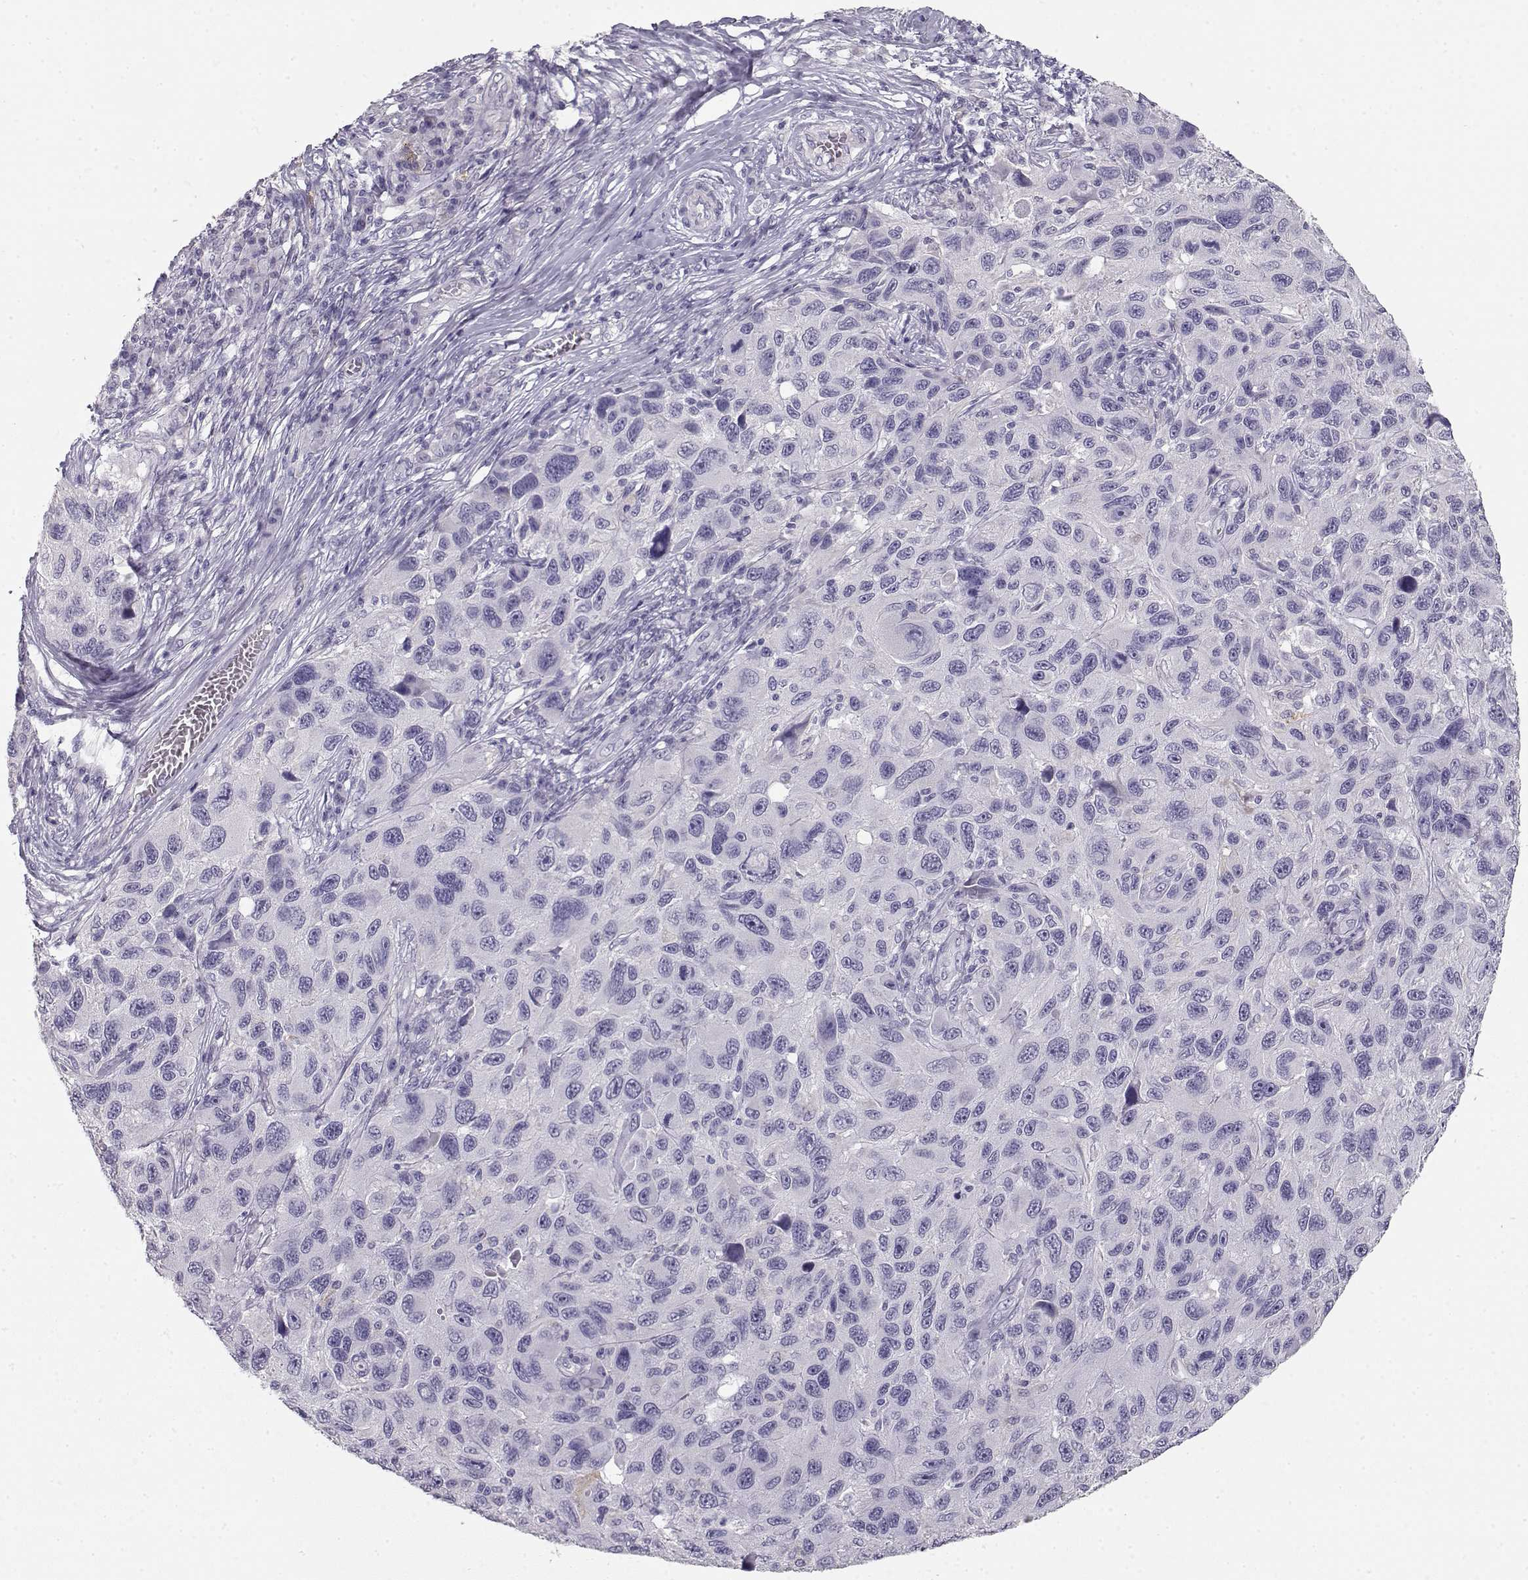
{"staining": {"intensity": "negative", "quantity": "none", "location": "none"}, "tissue": "melanoma", "cell_type": "Tumor cells", "image_type": "cancer", "snomed": [{"axis": "morphology", "description": "Malignant melanoma, NOS"}, {"axis": "topography", "description": "Skin"}], "caption": "Protein analysis of melanoma shows no significant expression in tumor cells.", "gene": "NUTM1", "patient": {"sex": "male", "age": 53}}